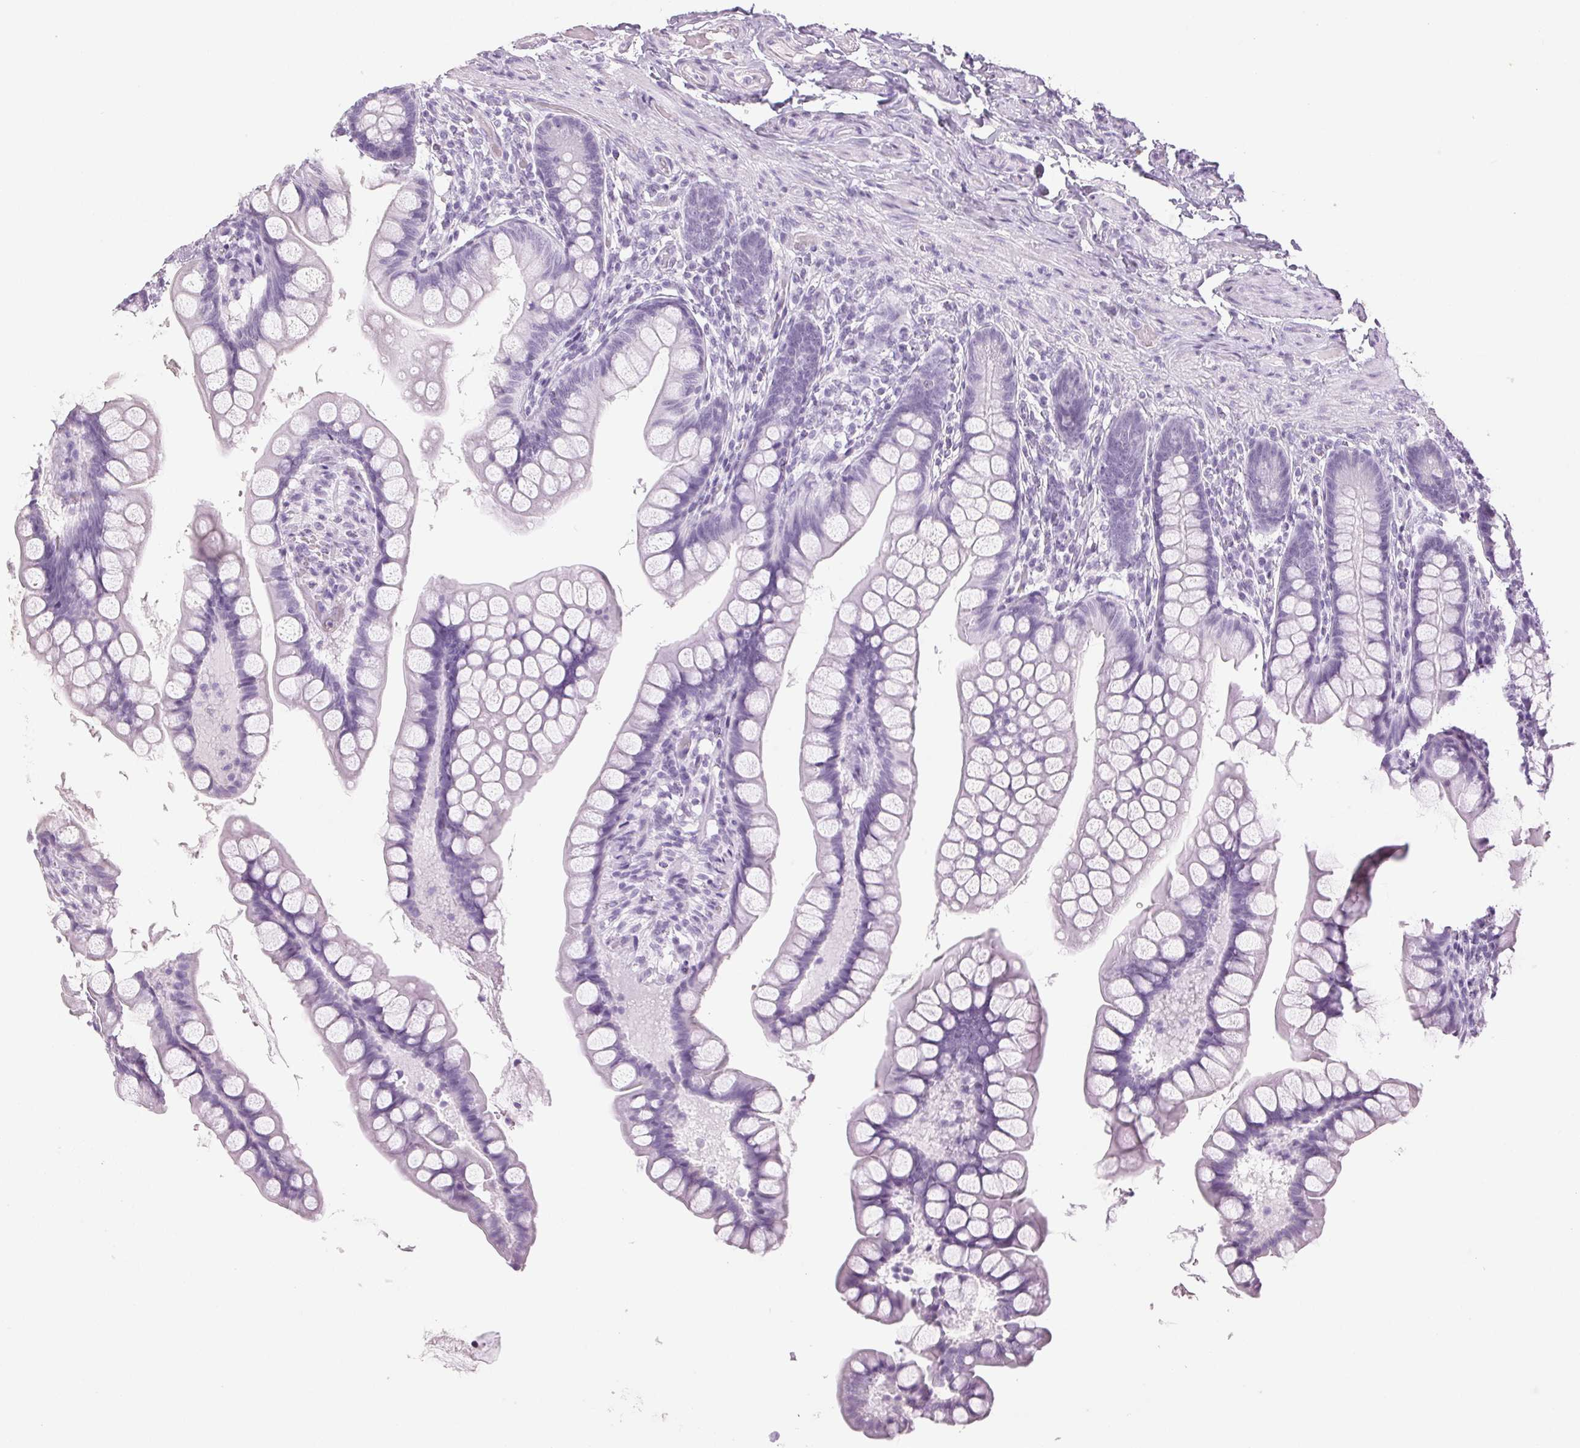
{"staining": {"intensity": "negative", "quantity": "none", "location": "none"}, "tissue": "small intestine", "cell_type": "Glandular cells", "image_type": "normal", "snomed": [{"axis": "morphology", "description": "Normal tissue, NOS"}, {"axis": "topography", "description": "Small intestine"}], "caption": "DAB (3,3'-diaminobenzidine) immunohistochemical staining of benign human small intestine shows no significant positivity in glandular cells.", "gene": "LTF", "patient": {"sex": "male", "age": 70}}